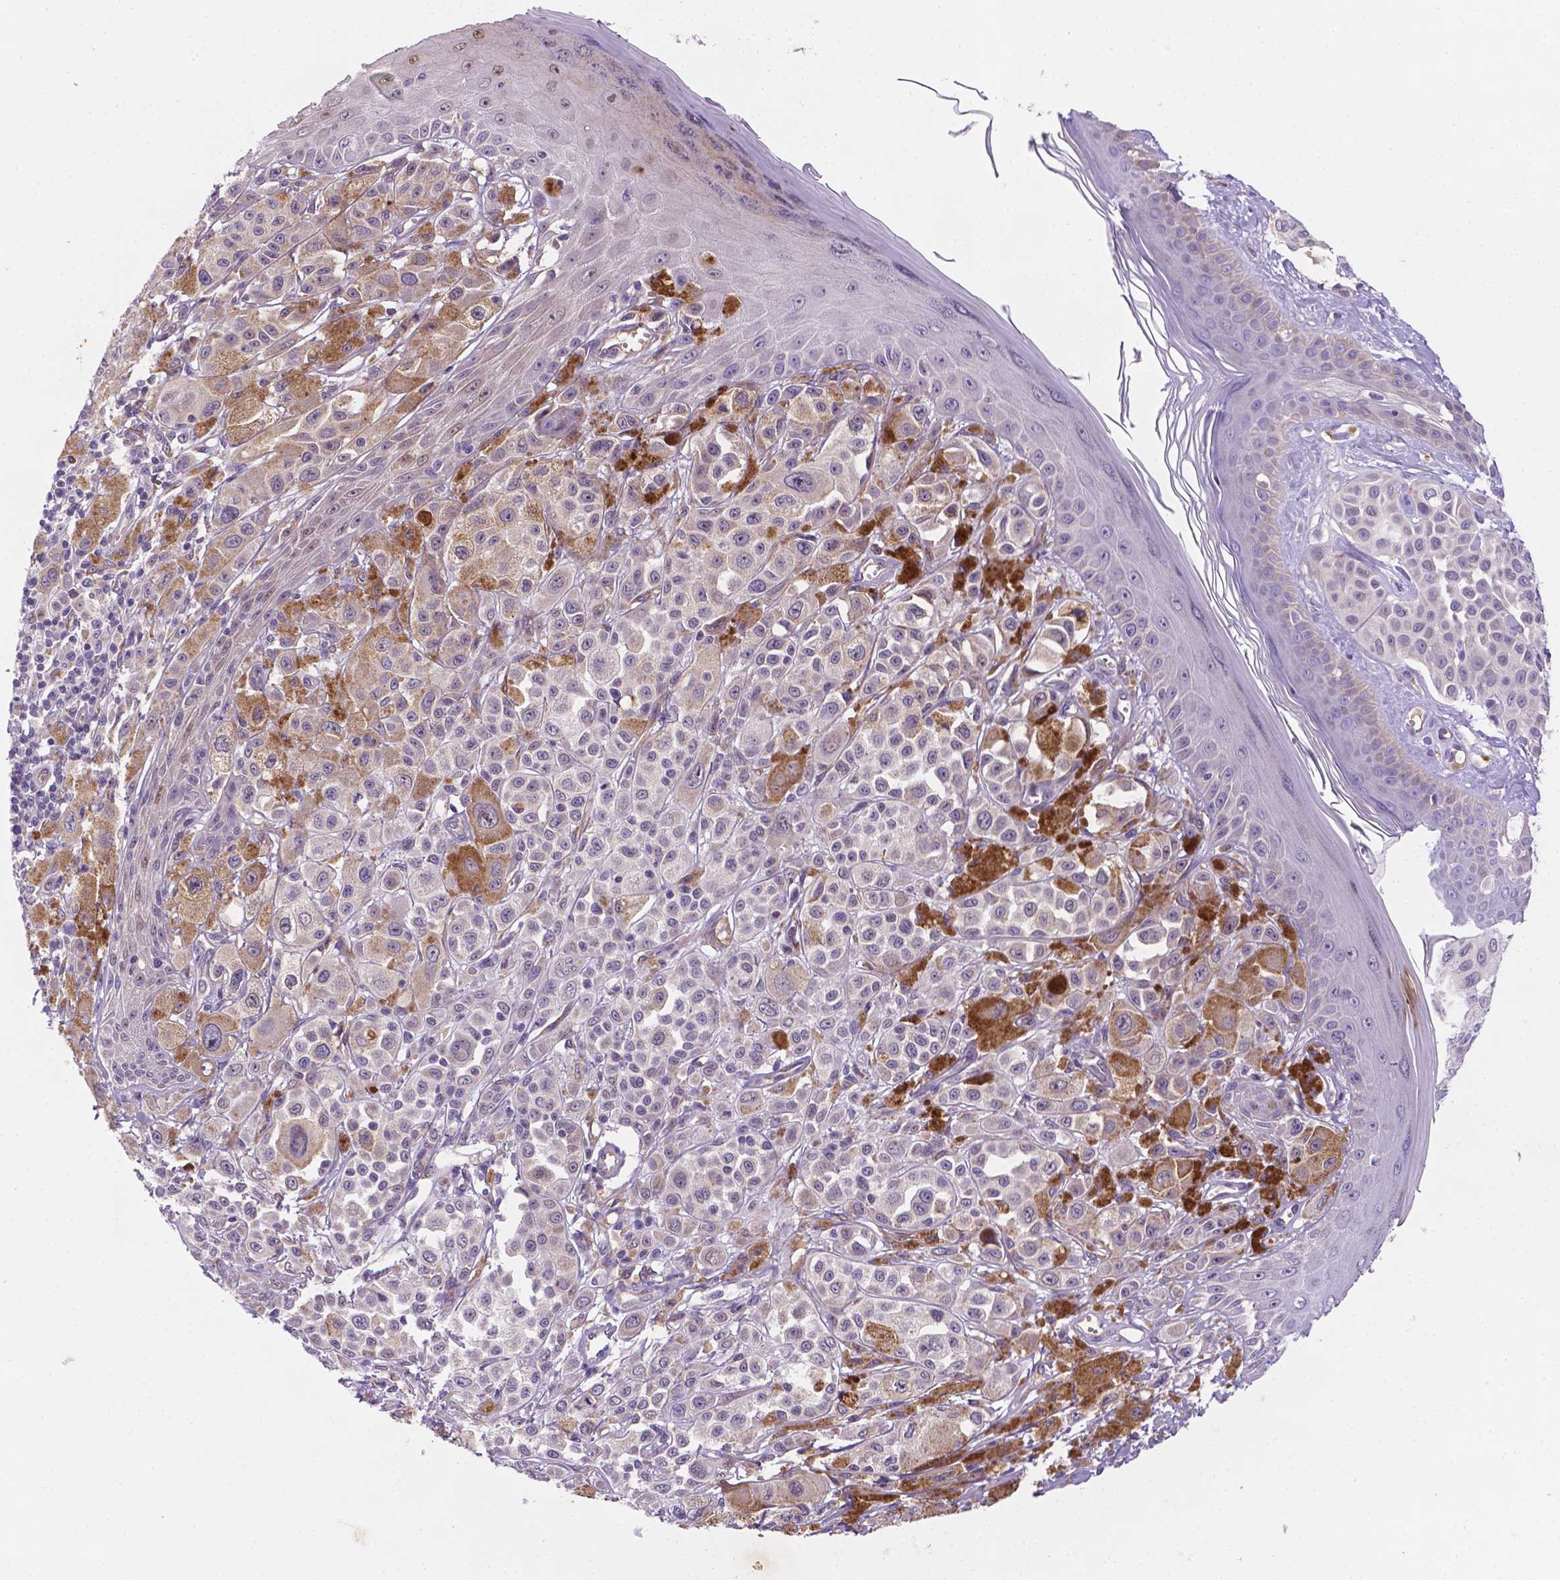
{"staining": {"intensity": "negative", "quantity": "none", "location": "none"}, "tissue": "melanoma", "cell_type": "Tumor cells", "image_type": "cancer", "snomed": [{"axis": "morphology", "description": "Malignant melanoma, NOS"}, {"axis": "topography", "description": "Skin"}], "caption": "High magnification brightfield microscopy of melanoma stained with DAB (3,3'-diaminobenzidine) (brown) and counterstained with hematoxylin (blue): tumor cells show no significant positivity.", "gene": "TM4SF20", "patient": {"sex": "male", "age": 67}}